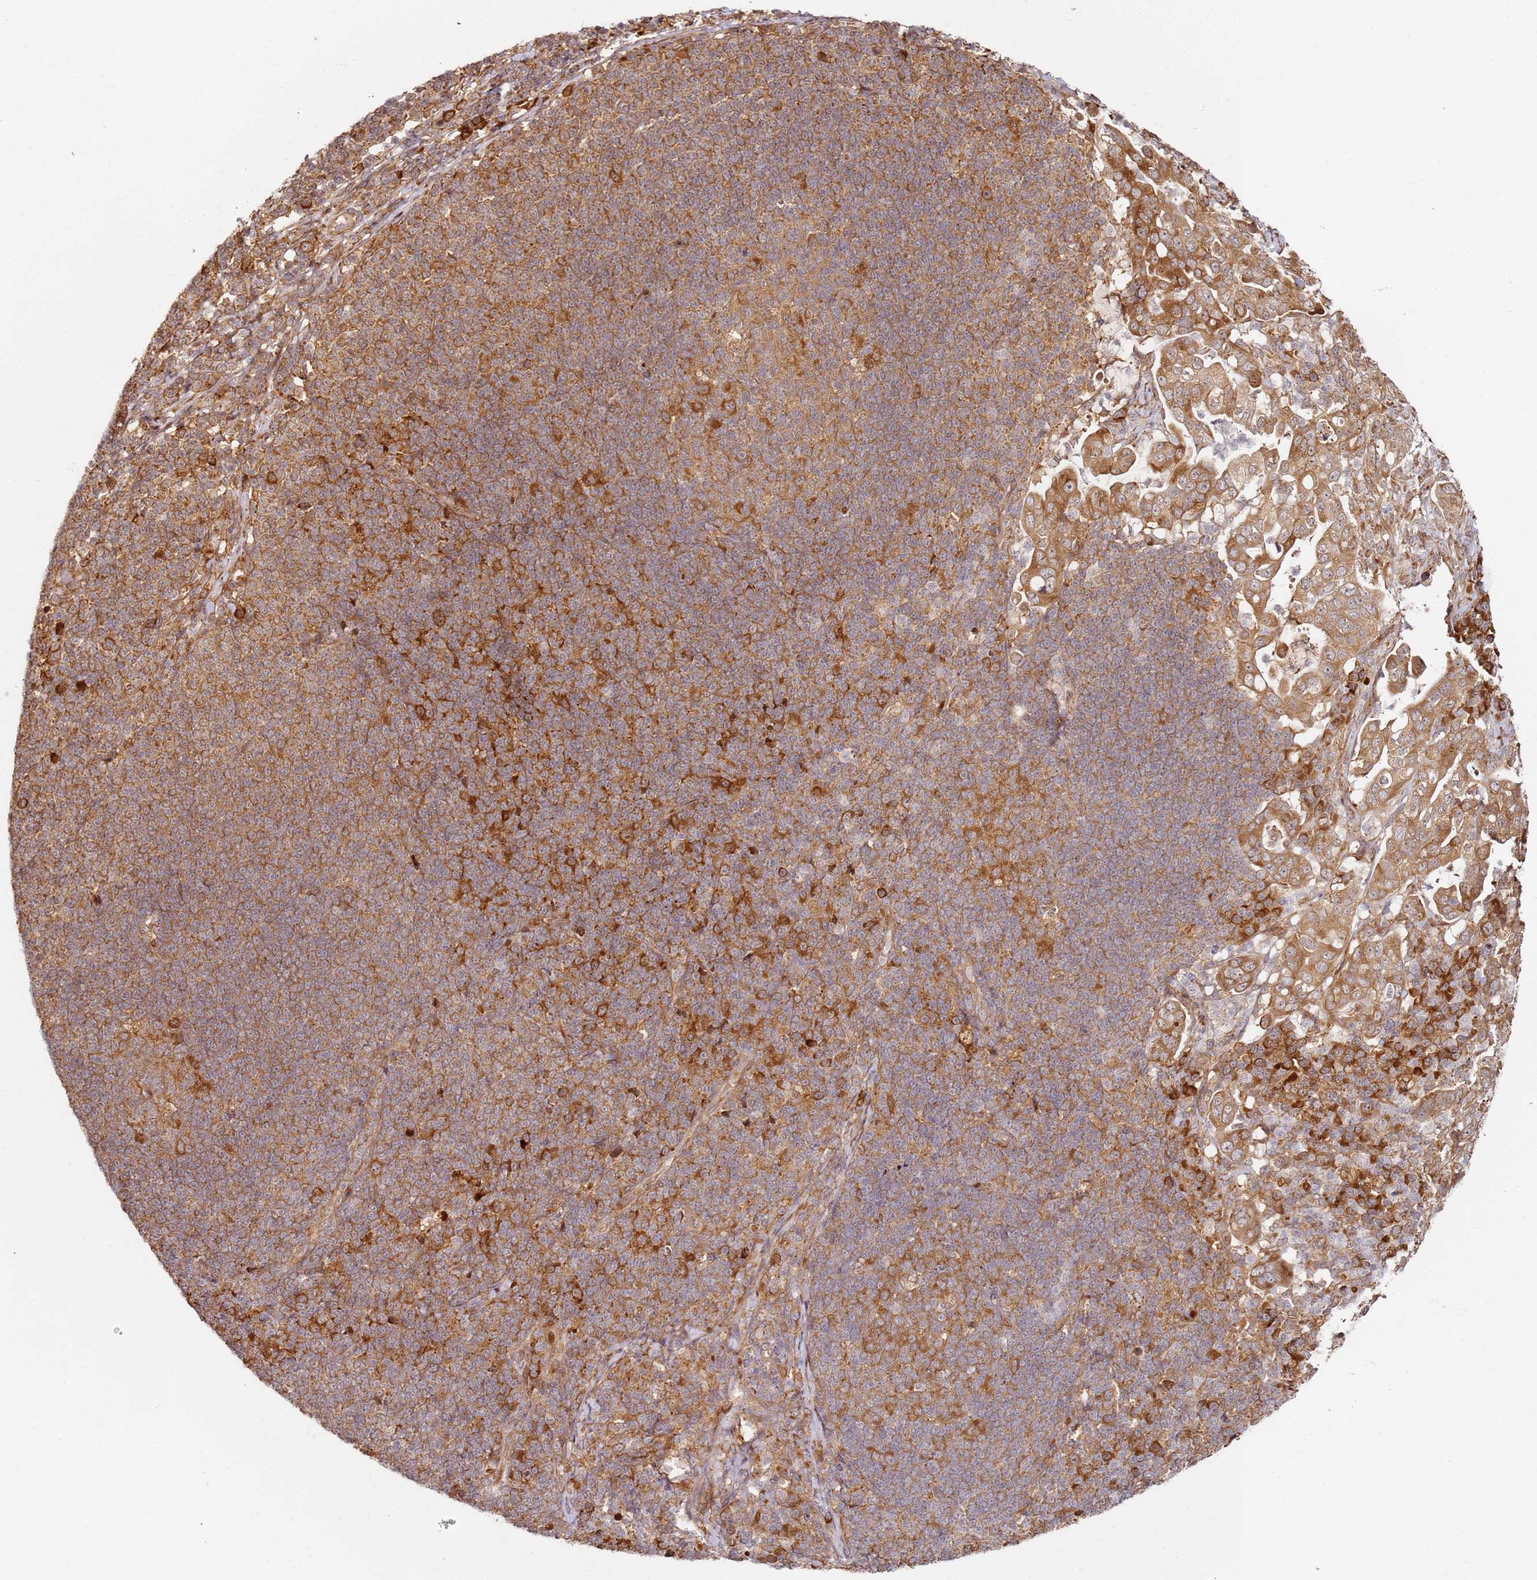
{"staining": {"intensity": "moderate", "quantity": ">75%", "location": "cytoplasmic/membranous"}, "tissue": "pancreatic cancer", "cell_type": "Tumor cells", "image_type": "cancer", "snomed": [{"axis": "morphology", "description": "Normal tissue, NOS"}, {"axis": "morphology", "description": "Adenocarcinoma, NOS"}, {"axis": "topography", "description": "Lymph node"}, {"axis": "topography", "description": "Pancreas"}], "caption": "Protein expression analysis of pancreatic cancer exhibits moderate cytoplasmic/membranous staining in about >75% of tumor cells.", "gene": "RPS3A", "patient": {"sex": "female", "age": 67}}